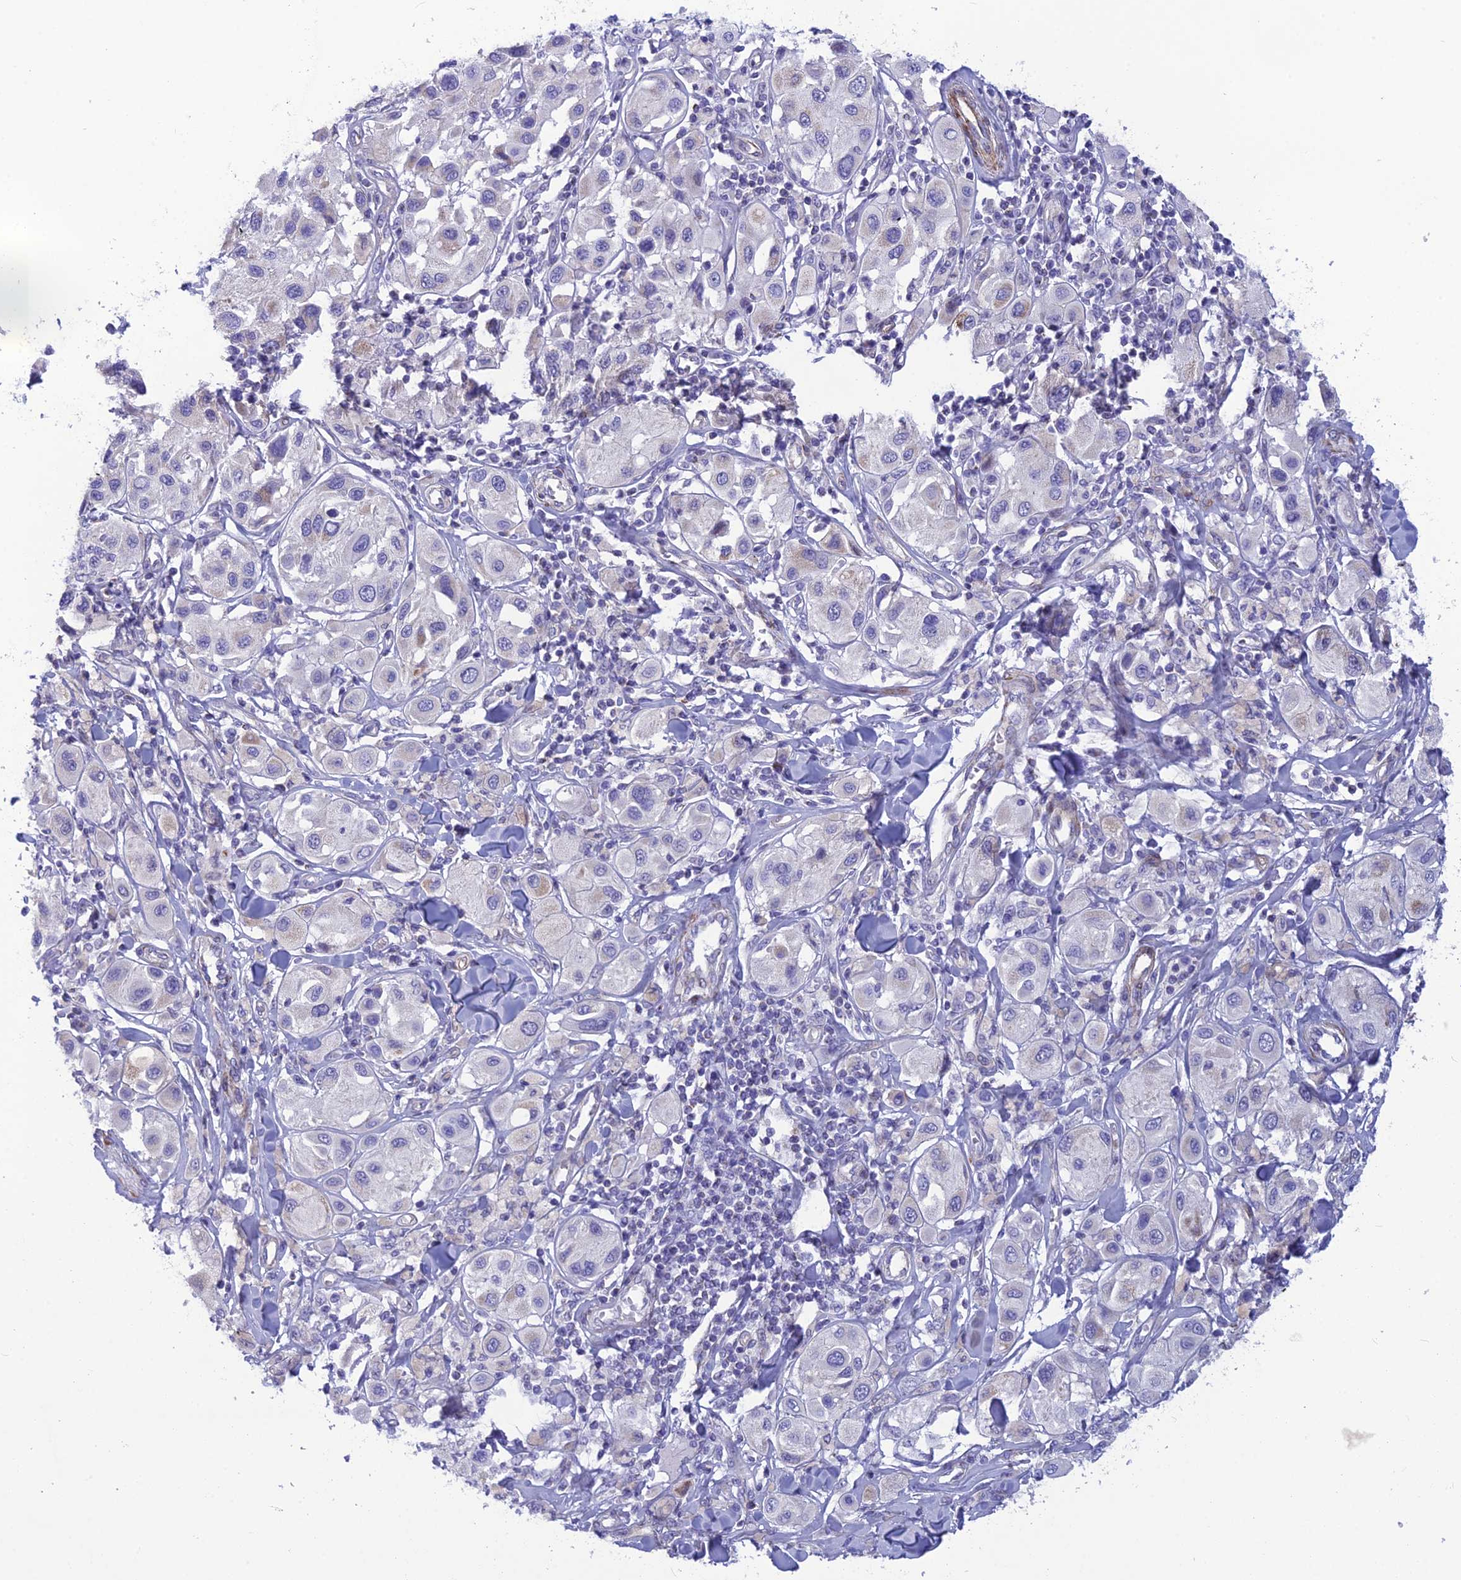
{"staining": {"intensity": "negative", "quantity": "none", "location": "none"}, "tissue": "melanoma", "cell_type": "Tumor cells", "image_type": "cancer", "snomed": [{"axis": "morphology", "description": "Malignant melanoma, Metastatic site"}, {"axis": "topography", "description": "Skin"}], "caption": "Protein analysis of melanoma exhibits no significant staining in tumor cells. (DAB (3,3'-diaminobenzidine) immunohistochemistry, high magnification).", "gene": "POMGNT1", "patient": {"sex": "male", "age": 41}}